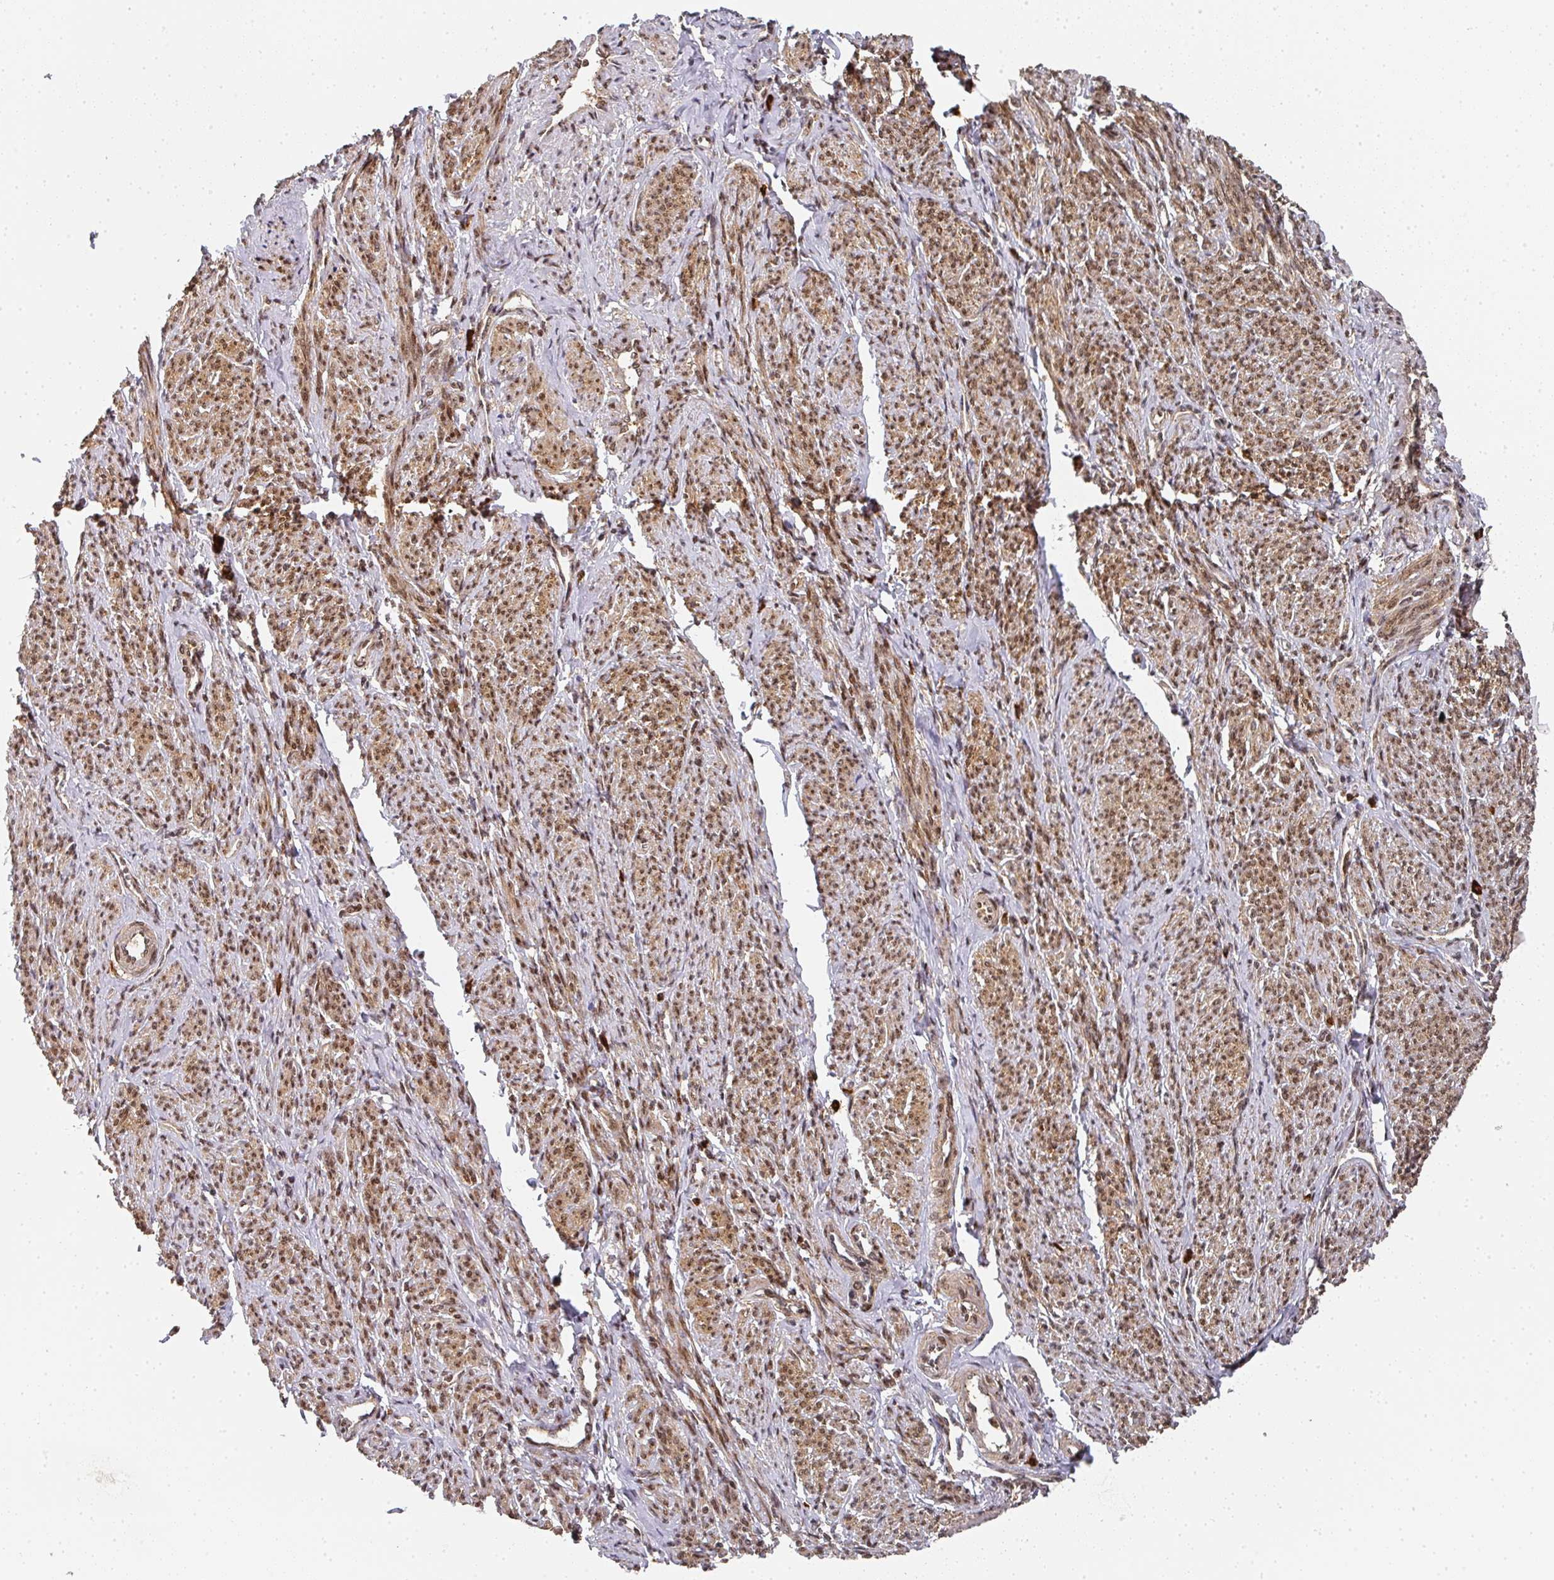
{"staining": {"intensity": "strong", "quantity": ">75%", "location": "cytoplasmic/membranous,nuclear"}, "tissue": "smooth muscle", "cell_type": "Smooth muscle cells", "image_type": "normal", "snomed": [{"axis": "morphology", "description": "Normal tissue, NOS"}, {"axis": "topography", "description": "Smooth muscle"}], "caption": "Unremarkable smooth muscle was stained to show a protein in brown. There is high levels of strong cytoplasmic/membranous,nuclear staining in about >75% of smooth muscle cells. Using DAB (brown) and hematoxylin (blue) stains, captured at high magnification using brightfield microscopy.", "gene": "DIDO1", "patient": {"sex": "female", "age": 65}}